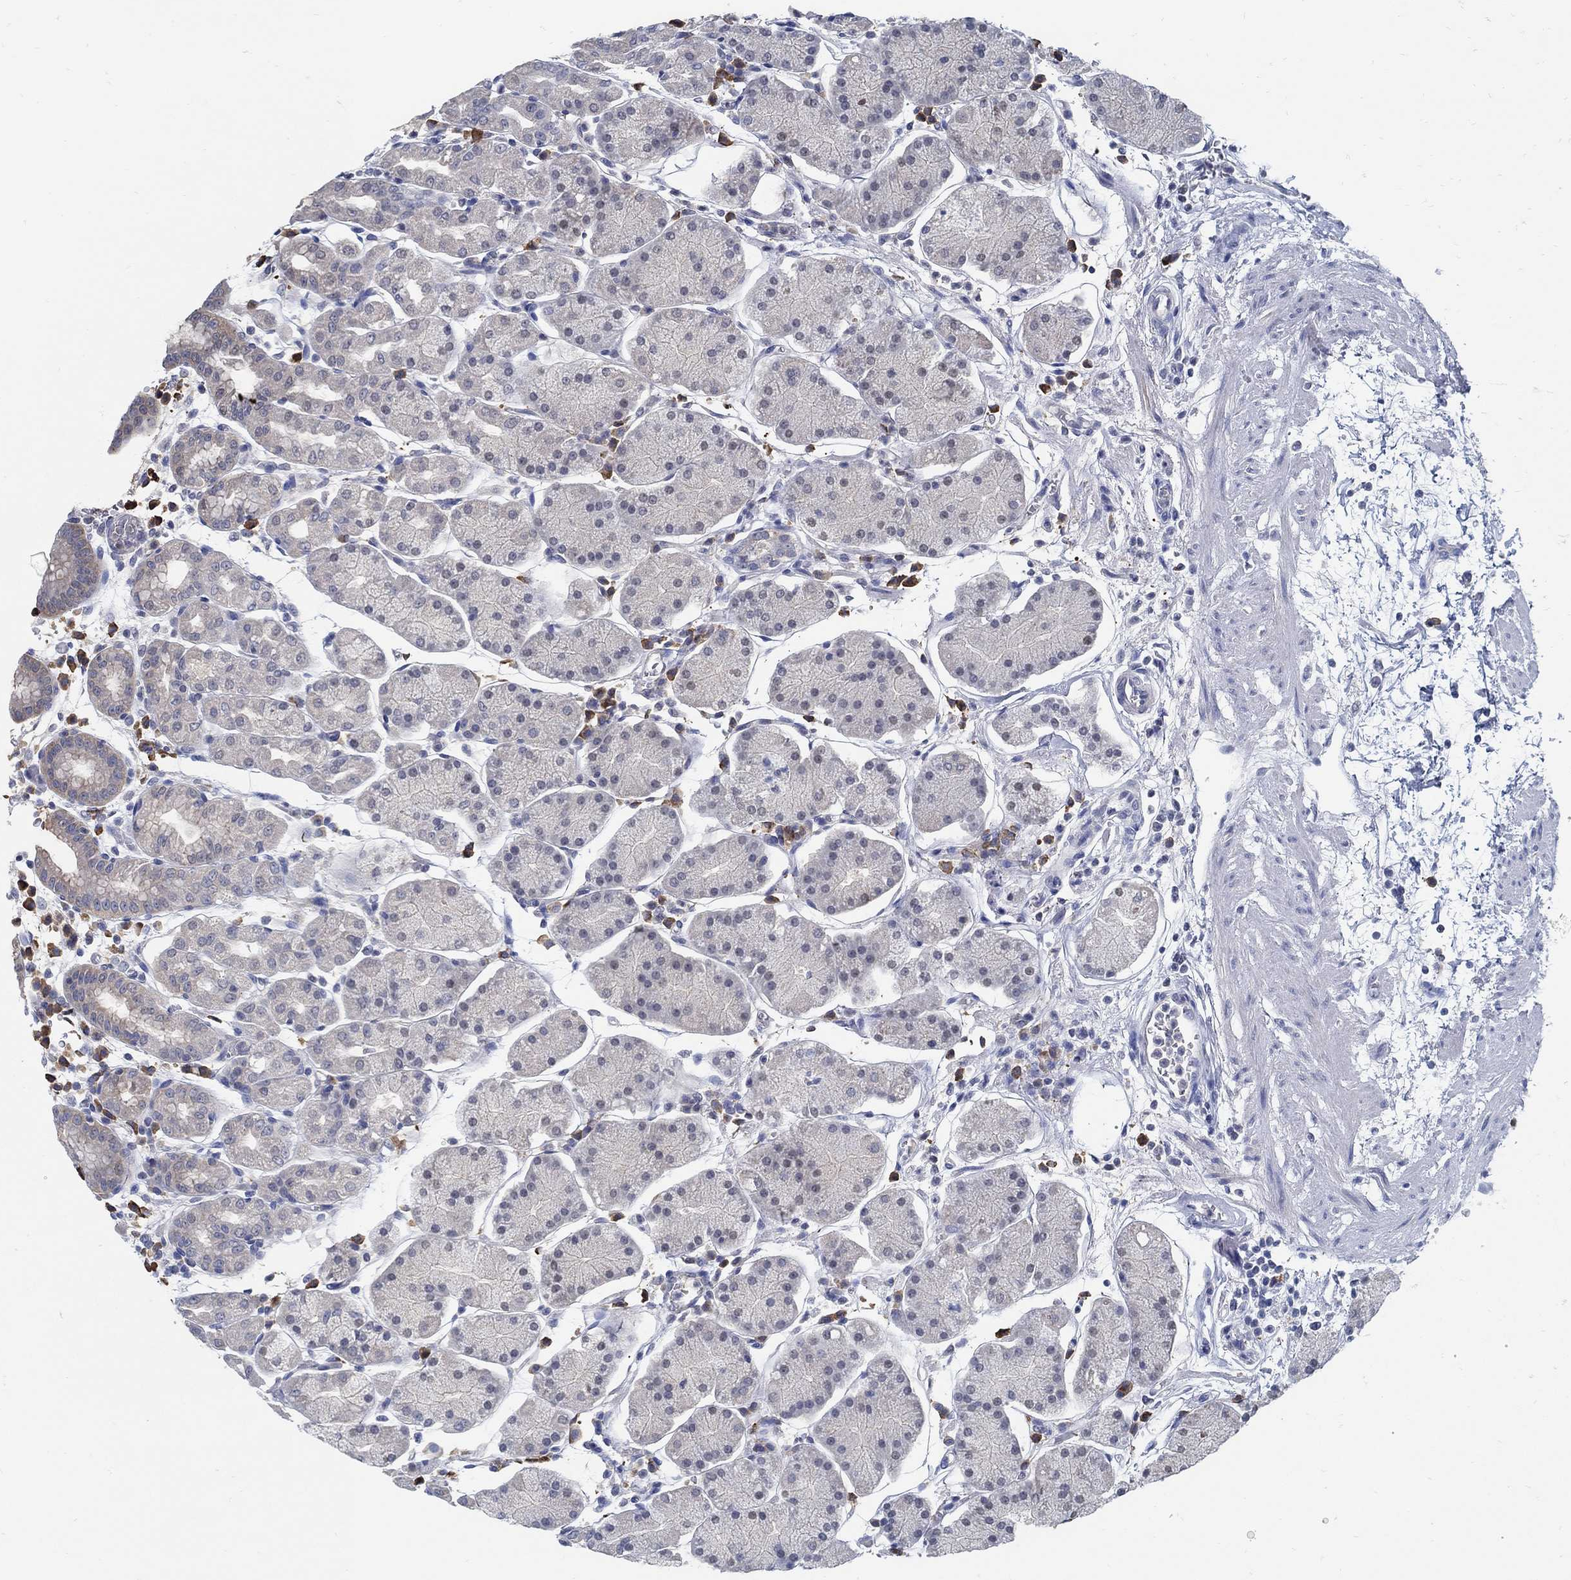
{"staining": {"intensity": "weak", "quantity": "<25%", "location": "cytoplasmic/membranous"}, "tissue": "stomach", "cell_type": "Glandular cells", "image_type": "normal", "snomed": [{"axis": "morphology", "description": "Normal tissue, NOS"}, {"axis": "topography", "description": "Stomach"}], "caption": "Immunohistochemistry of unremarkable stomach exhibits no positivity in glandular cells. (Brightfield microscopy of DAB (3,3'-diaminobenzidine) immunohistochemistry (IHC) at high magnification).", "gene": "PCDH11X", "patient": {"sex": "male", "age": 54}}